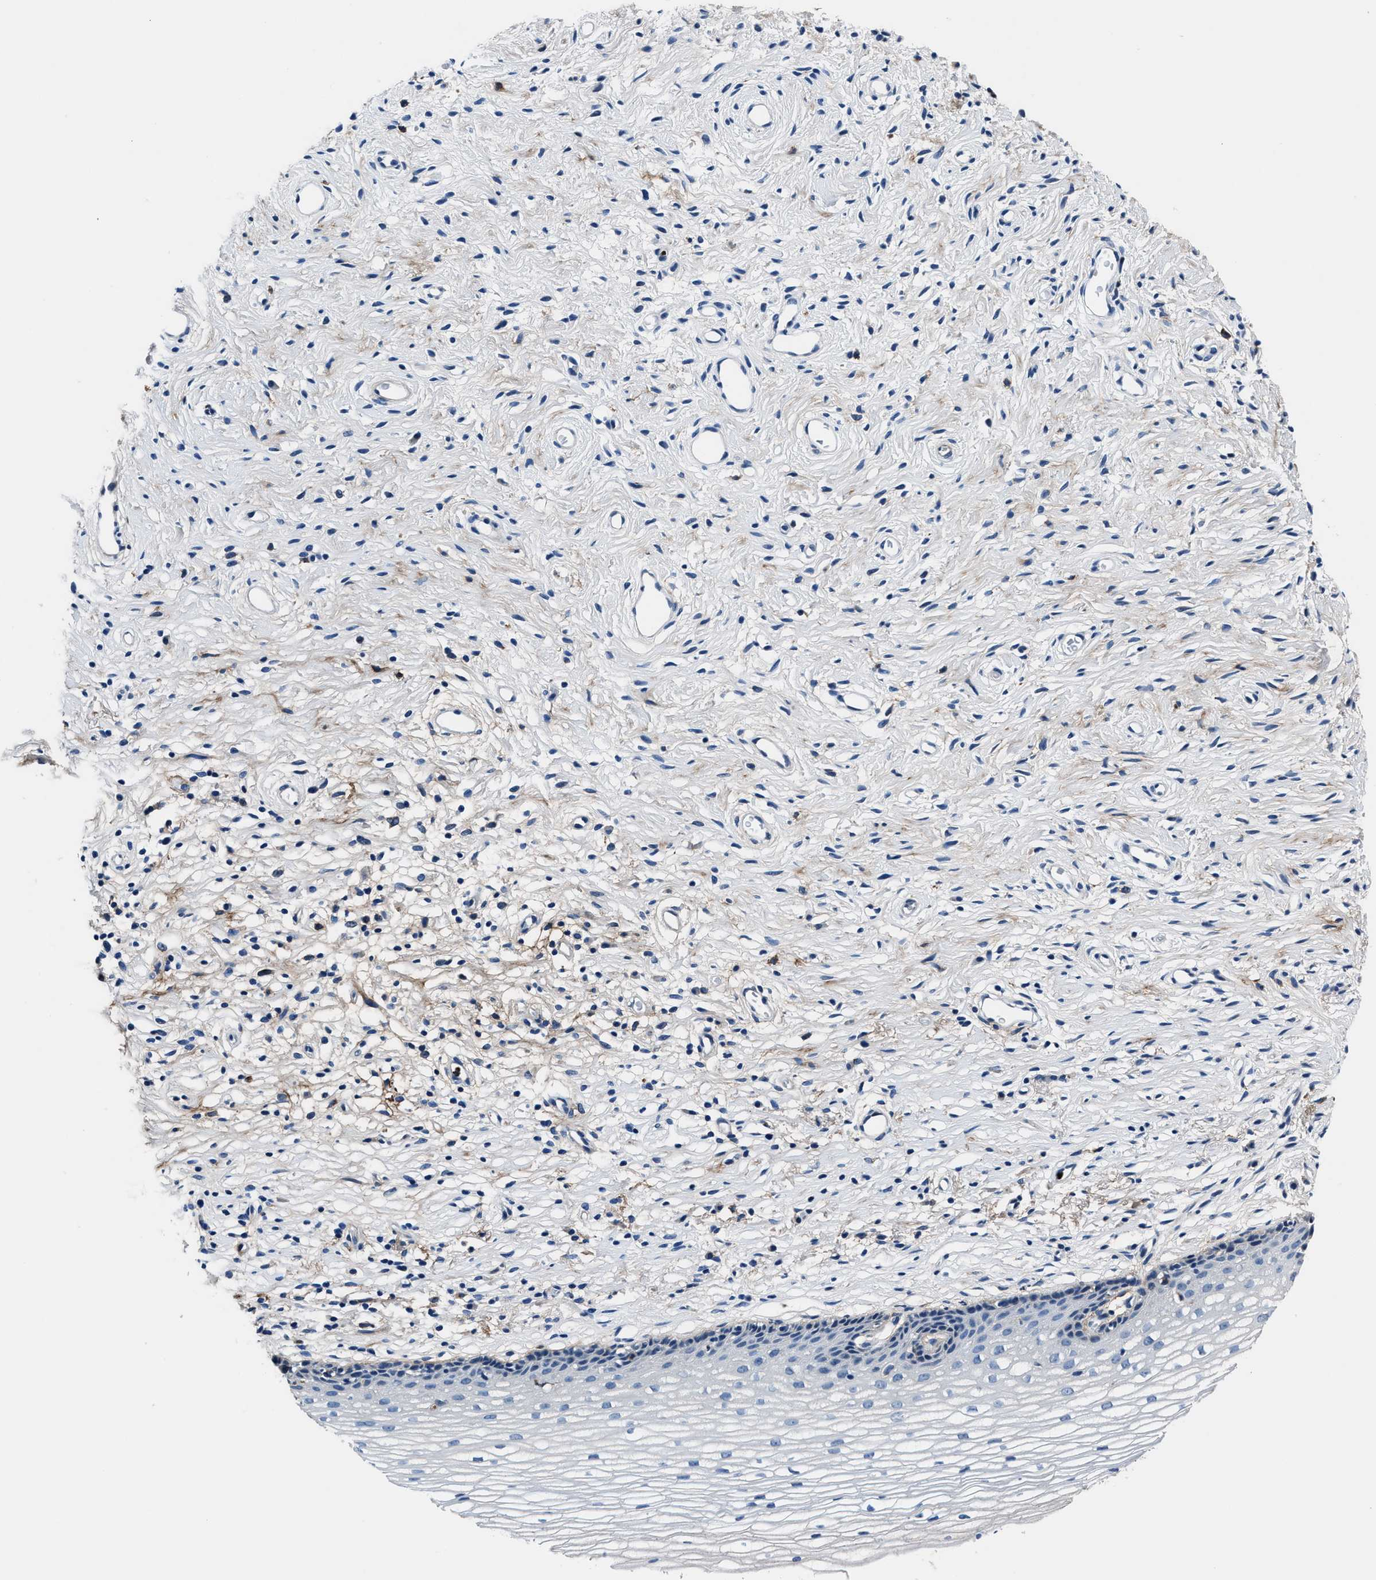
{"staining": {"intensity": "negative", "quantity": "none", "location": "none"}, "tissue": "cervix", "cell_type": "Glandular cells", "image_type": "normal", "snomed": [{"axis": "morphology", "description": "Normal tissue, NOS"}, {"axis": "topography", "description": "Cervix"}], "caption": "Immunohistochemical staining of benign cervix displays no significant expression in glandular cells. (Stains: DAB immunohistochemistry with hematoxylin counter stain, Microscopy: brightfield microscopy at high magnification).", "gene": "FGL2", "patient": {"sex": "female", "age": 77}}